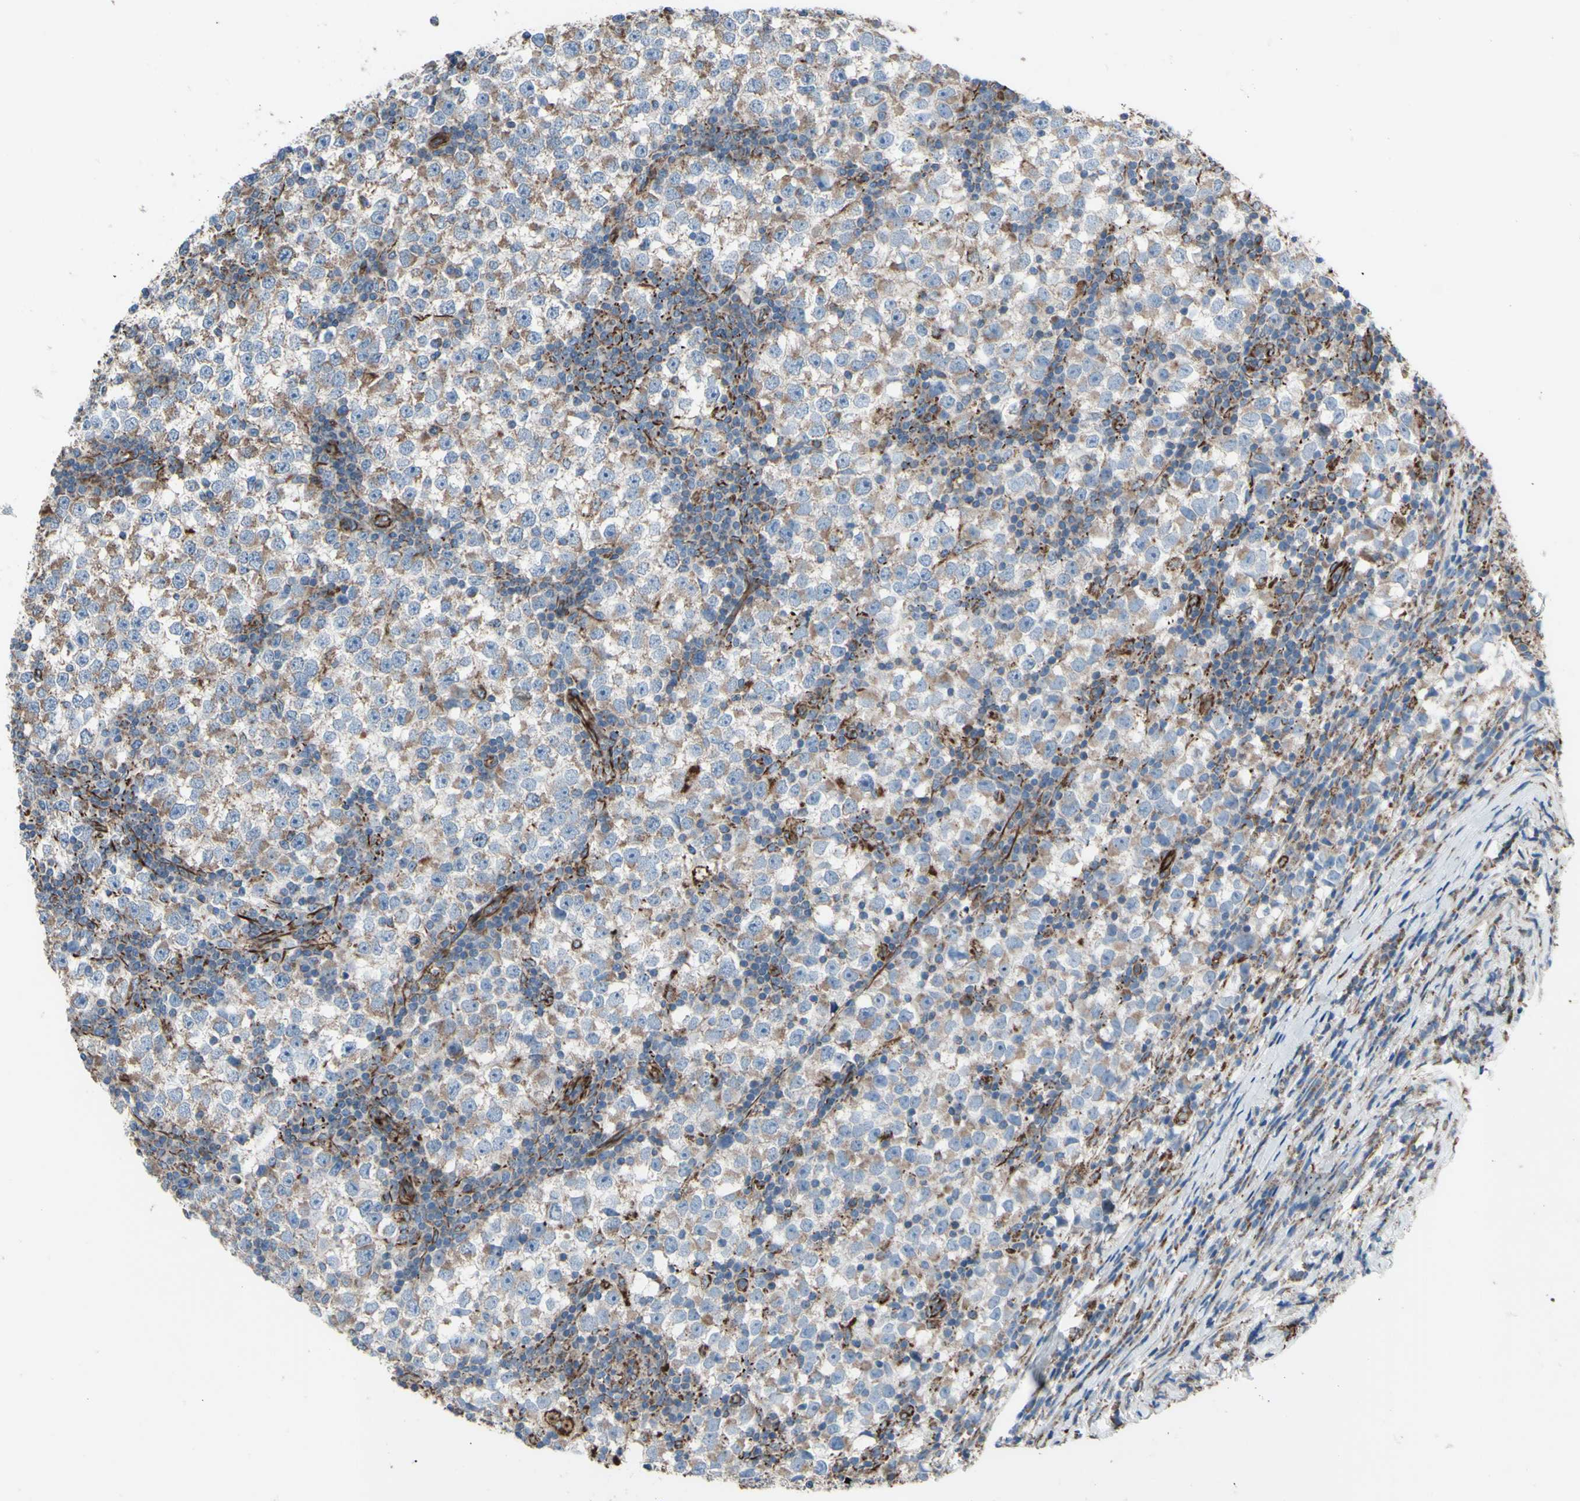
{"staining": {"intensity": "weak", "quantity": ">75%", "location": "cytoplasmic/membranous"}, "tissue": "testis cancer", "cell_type": "Tumor cells", "image_type": "cancer", "snomed": [{"axis": "morphology", "description": "Seminoma, NOS"}, {"axis": "topography", "description": "Testis"}], "caption": "IHC (DAB (3,3'-diaminobenzidine)) staining of testis seminoma exhibits weak cytoplasmic/membranous protein positivity in approximately >75% of tumor cells.", "gene": "EMC7", "patient": {"sex": "male", "age": 65}}